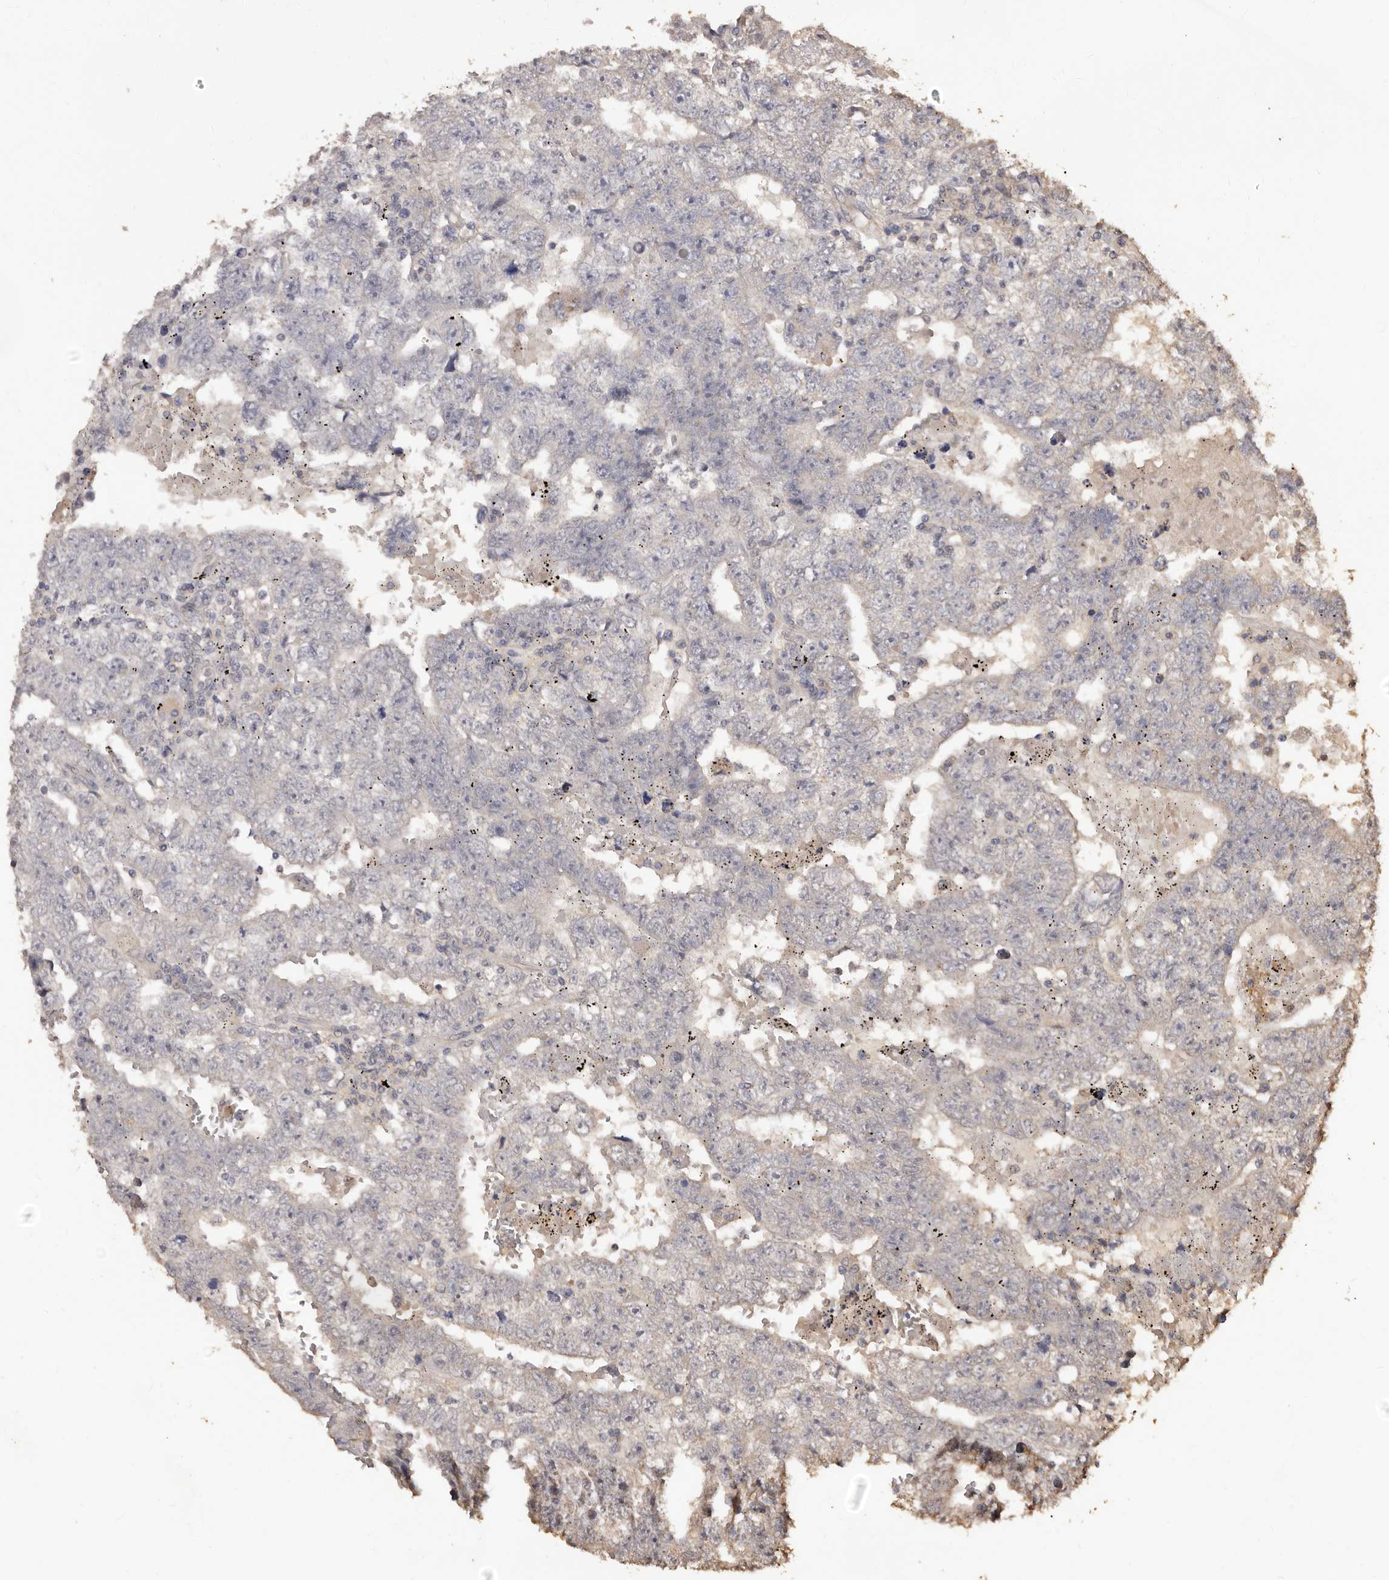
{"staining": {"intensity": "weak", "quantity": "<25%", "location": "cytoplasmic/membranous"}, "tissue": "testis cancer", "cell_type": "Tumor cells", "image_type": "cancer", "snomed": [{"axis": "morphology", "description": "Carcinoma, Embryonal, NOS"}, {"axis": "topography", "description": "Testis"}], "caption": "High magnification brightfield microscopy of testis cancer (embryonal carcinoma) stained with DAB (brown) and counterstained with hematoxylin (blue): tumor cells show no significant staining.", "gene": "INAVA", "patient": {"sex": "male", "age": 25}}